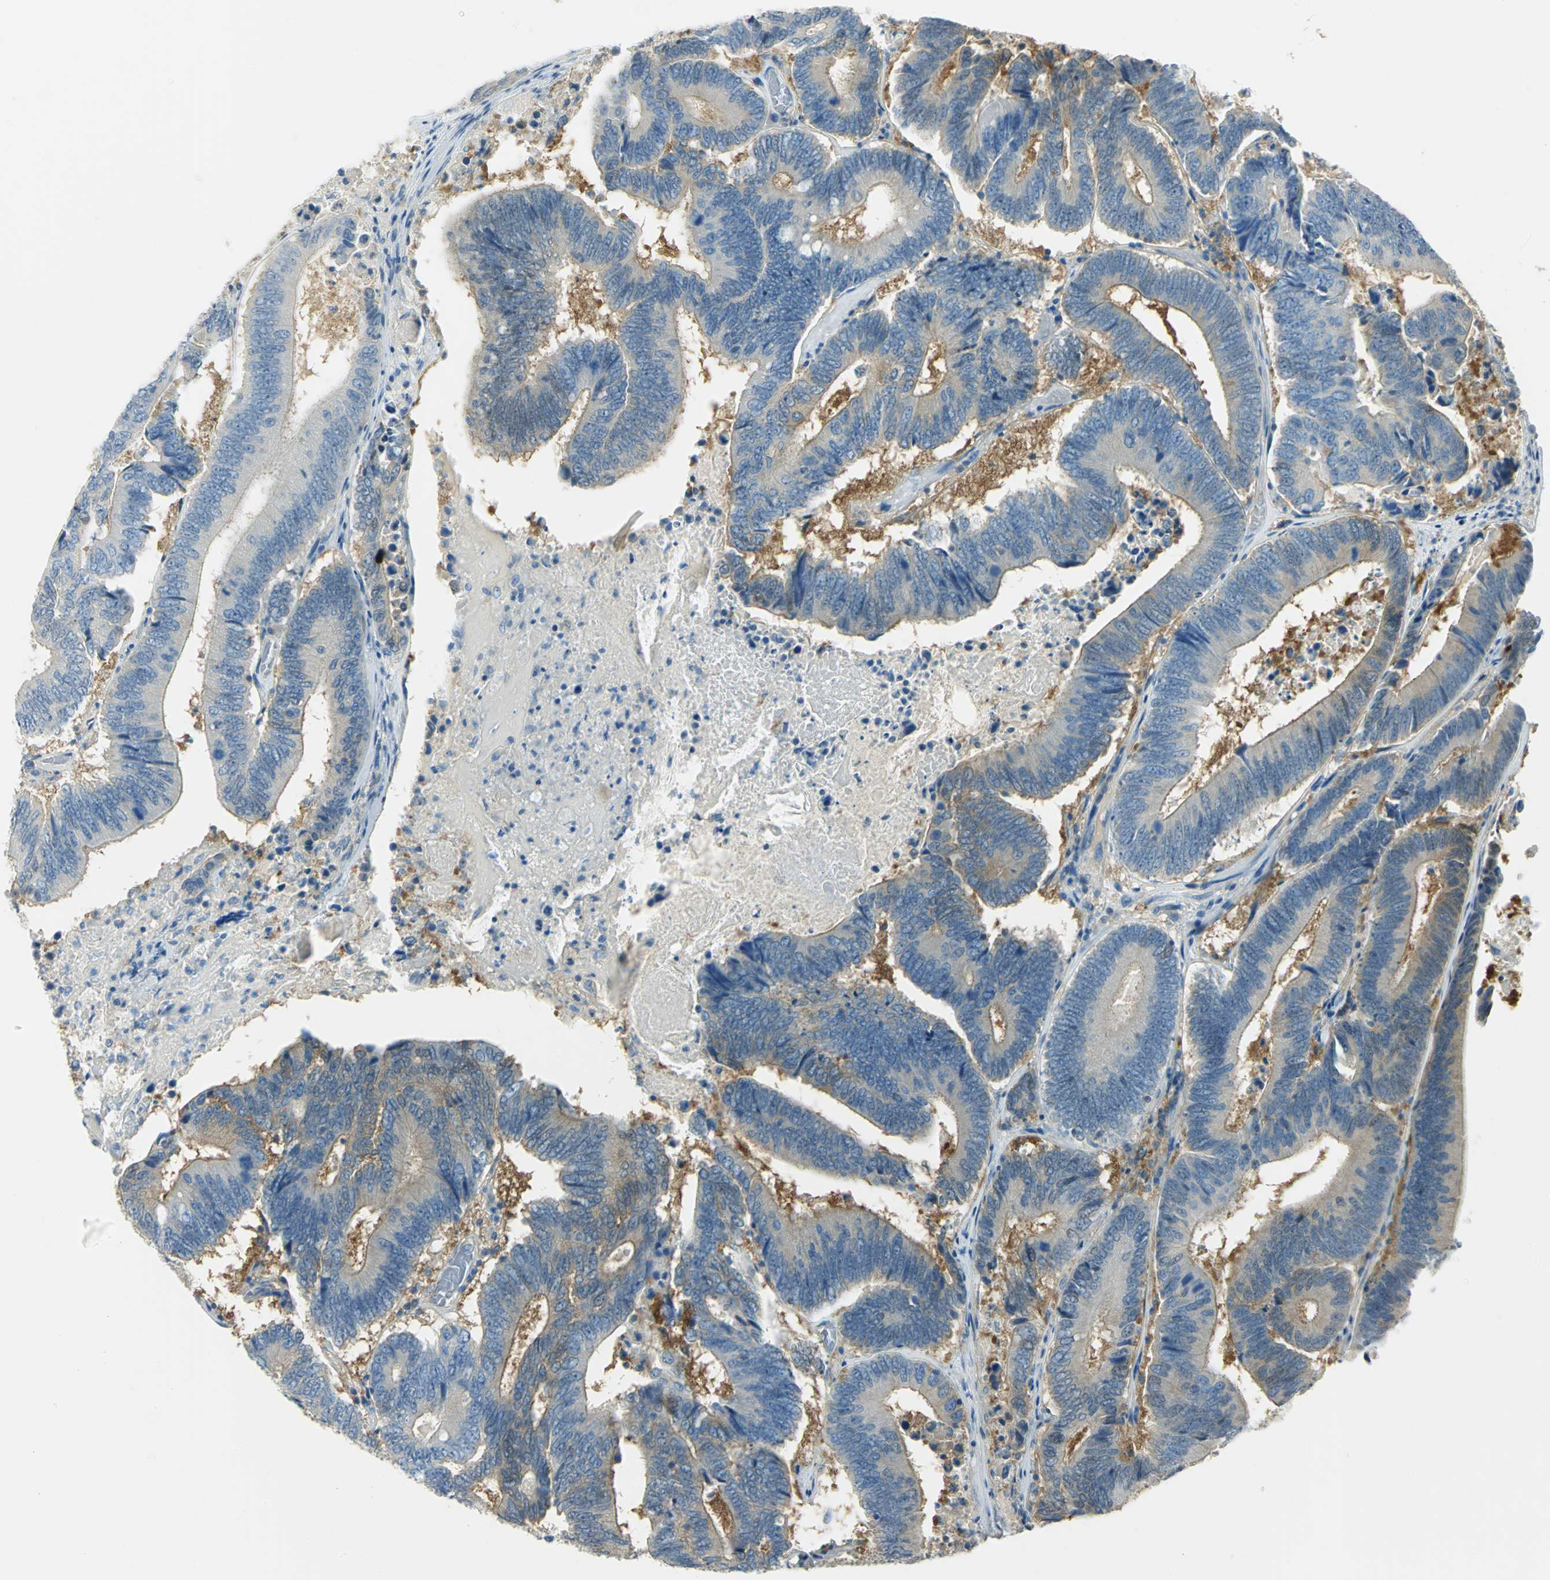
{"staining": {"intensity": "moderate", "quantity": ">75%", "location": "cytoplasmic/membranous"}, "tissue": "colorectal cancer", "cell_type": "Tumor cells", "image_type": "cancer", "snomed": [{"axis": "morphology", "description": "Adenocarcinoma, NOS"}, {"axis": "topography", "description": "Colon"}], "caption": "The immunohistochemical stain shows moderate cytoplasmic/membranous expression in tumor cells of colorectal adenocarcinoma tissue. (IHC, brightfield microscopy, high magnification).", "gene": "TSC22D2", "patient": {"sex": "female", "age": 78}}